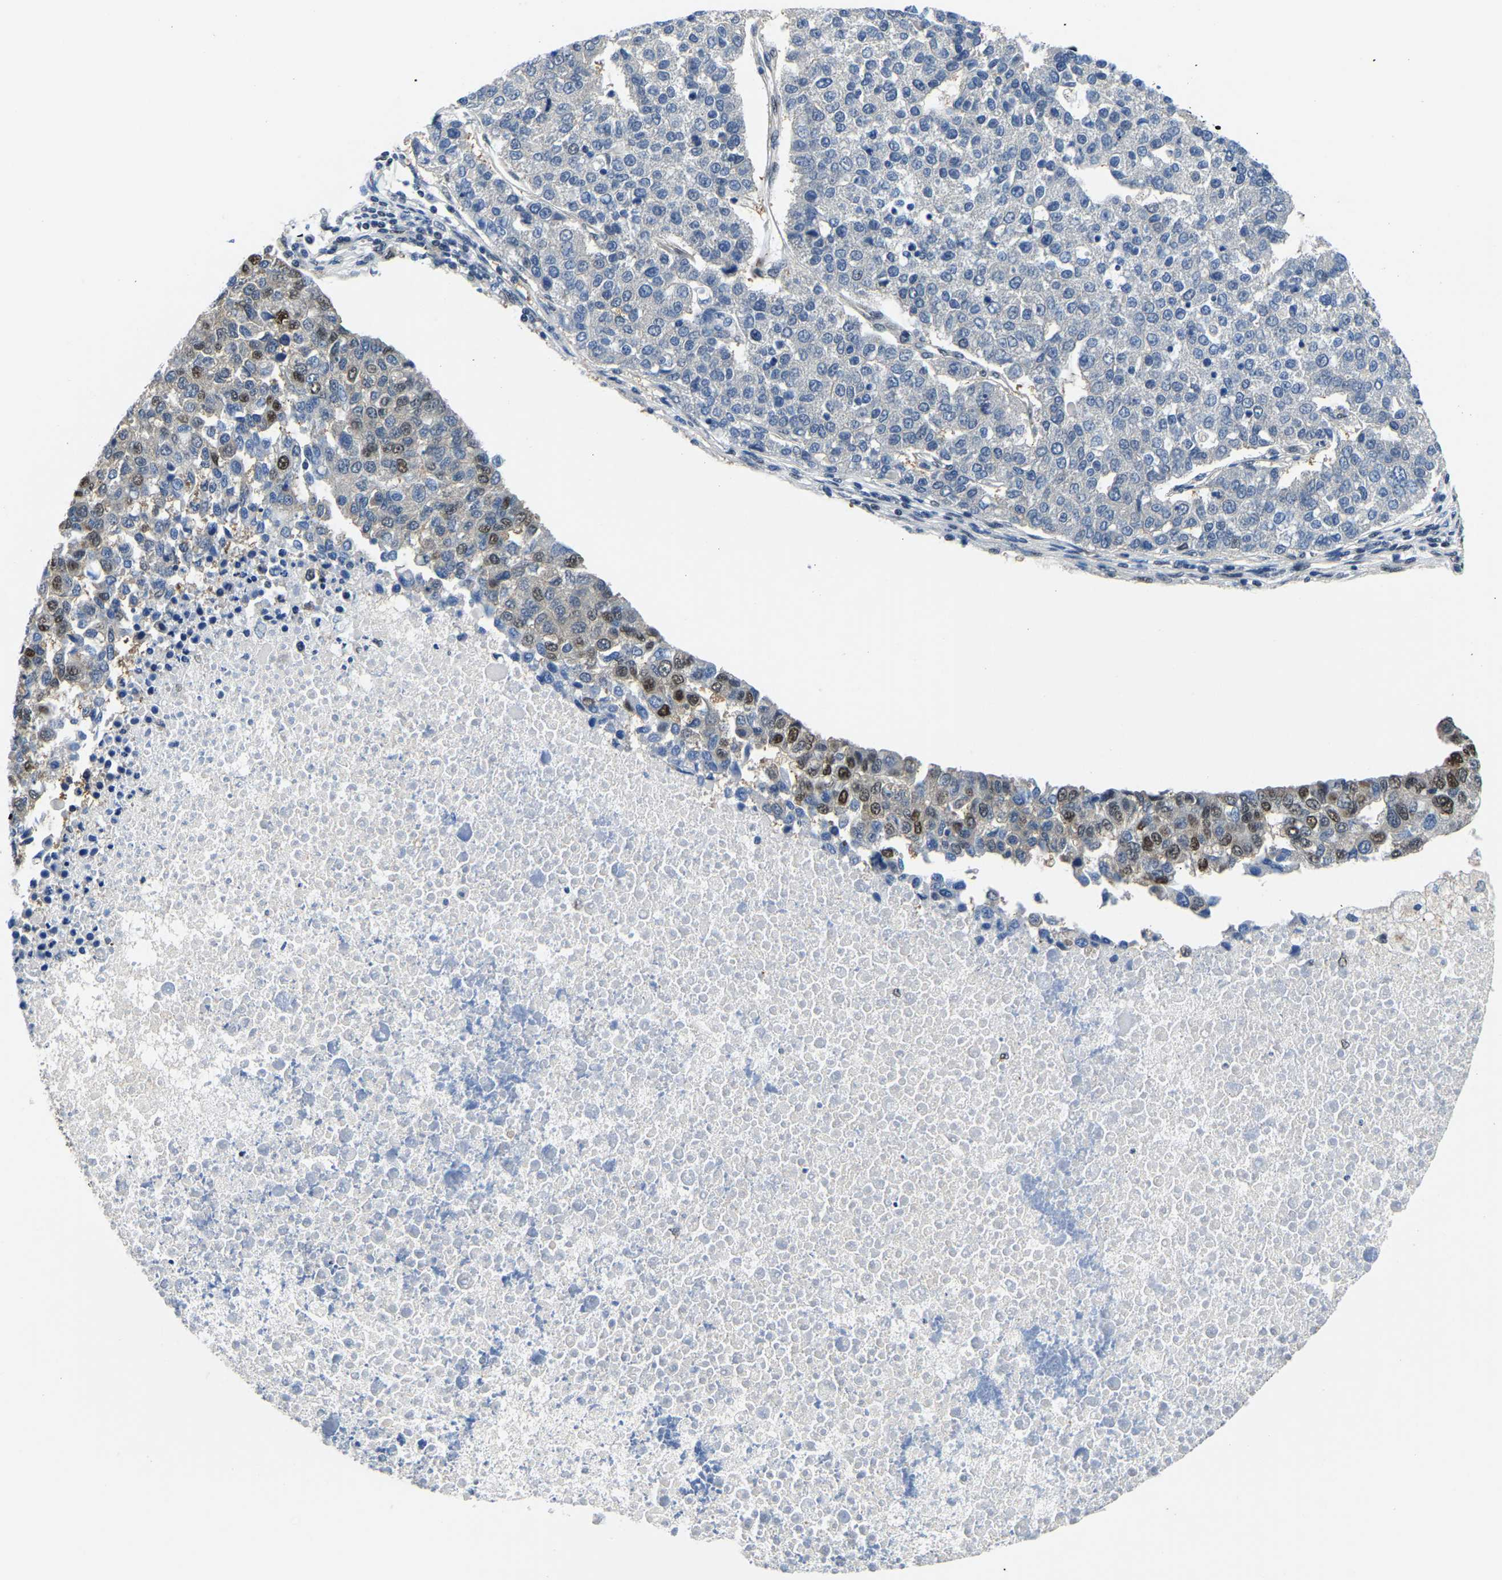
{"staining": {"intensity": "moderate", "quantity": "25%-75%", "location": "nuclear"}, "tissue": "pancreatic cancer", "cell_type": "Tumor cells", "image_type": "cancer", "snomed": [{"axis": "morphology", "description": "Adenocarcinoma, NOS"}, {"axis": "topography", "description": "Pancreas"}], "caption": "A brown stain shows moderate nuclear positivity of a protein in pancreatic cancer (adenocarcinoma) tumor cells.", "gene": "BNIP3L", "patient": {"sex": "female", "age": 61}}